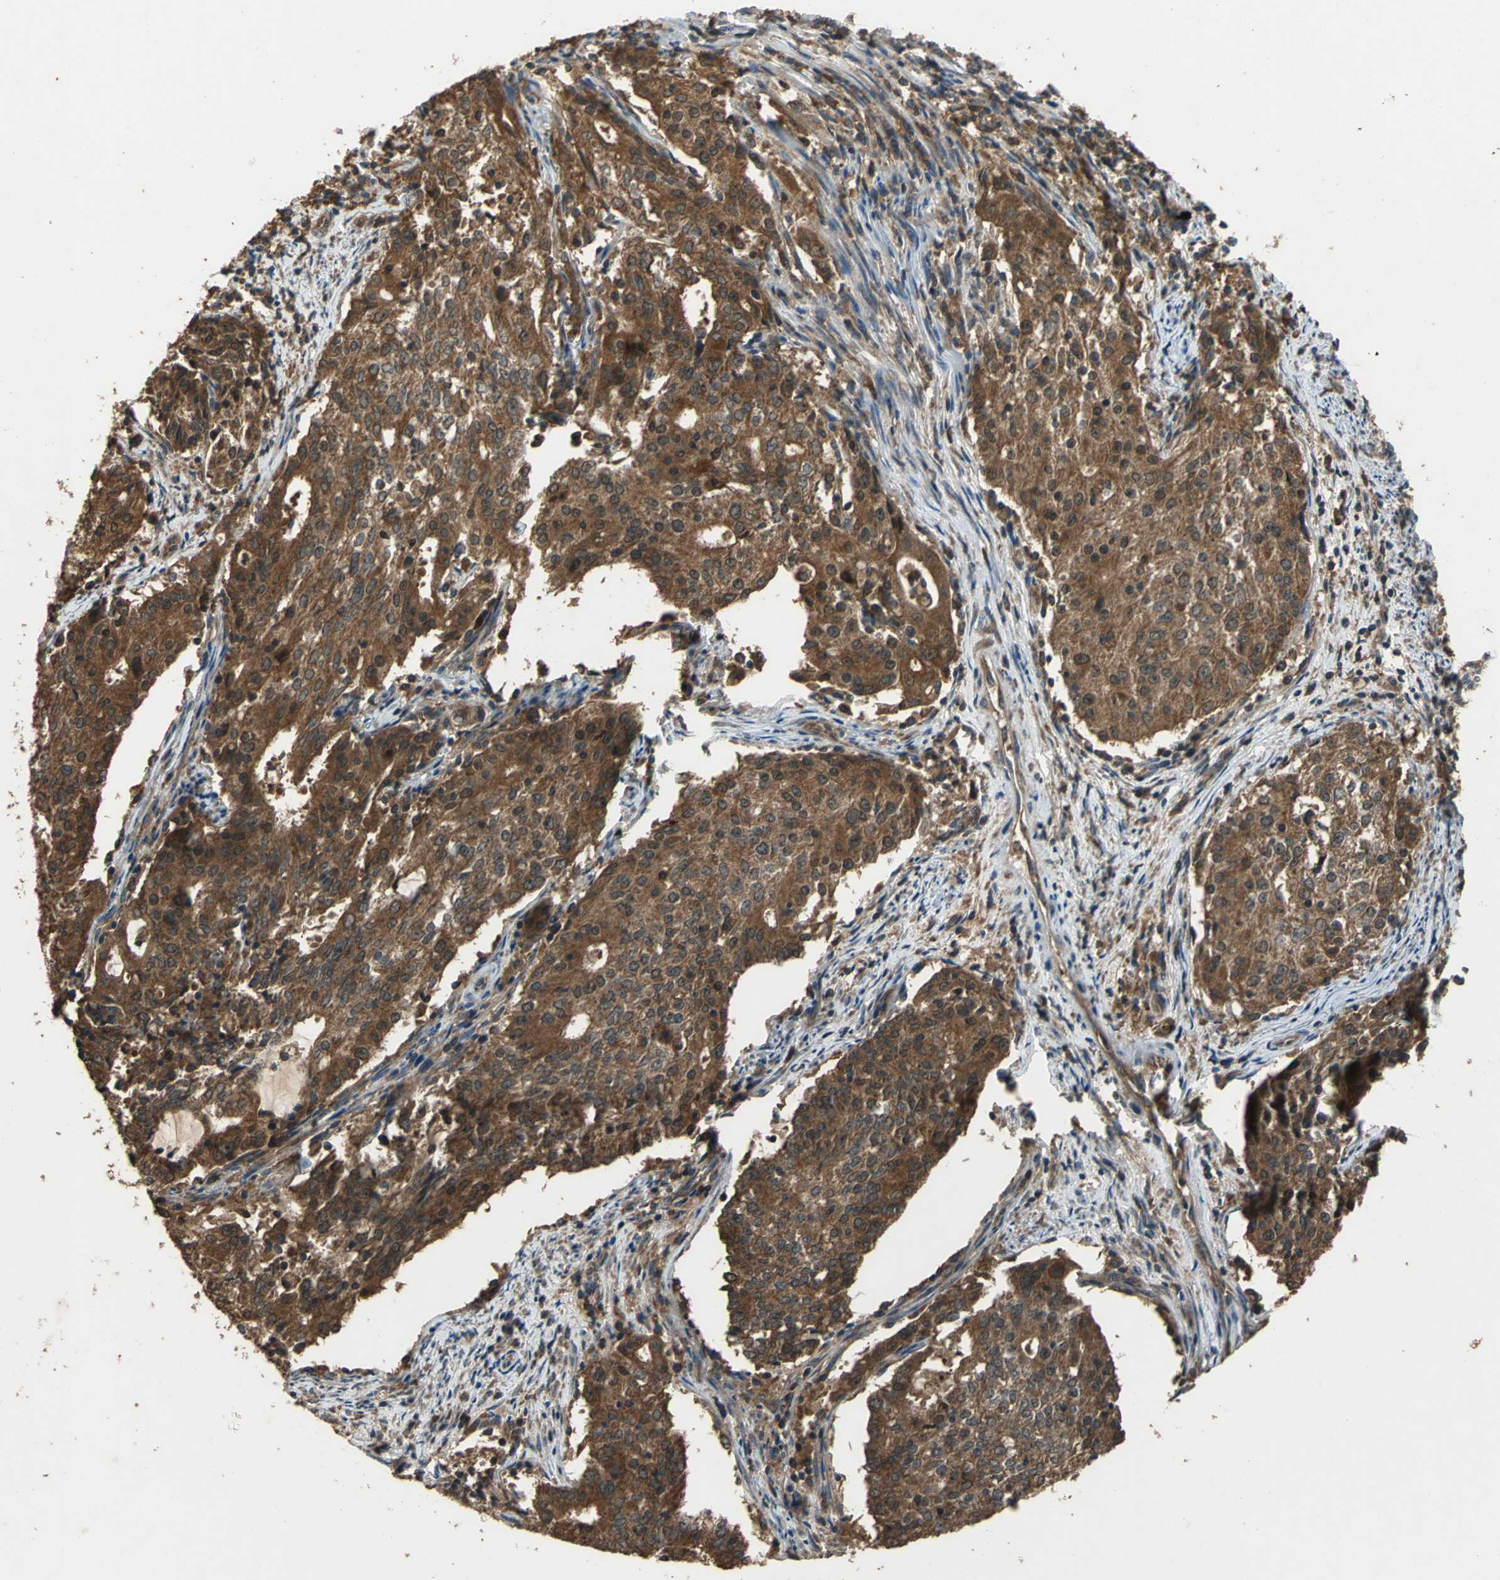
{"staining": {"intensity": "strong", "quantity": ">75%", "location": "cytoplasmic/membranous"}, "tissue": "cervical cancer", "cell_type": "Tumor cells", "image_type": "cancer", "snomed": [{"axis": "morphology", "description": "Adenocarcinoma, NOS"}, {"axis": "topography", "description": "Cervix"}], "caption": "Protein staining of cervical cancer (adenocarcinoma) tissue exhibits strong cytoplasmic/membranous expression in approximately >75% of tumor cells.", "gene": "ZNF608", "patient": {"sex": "female", "age": 44}}